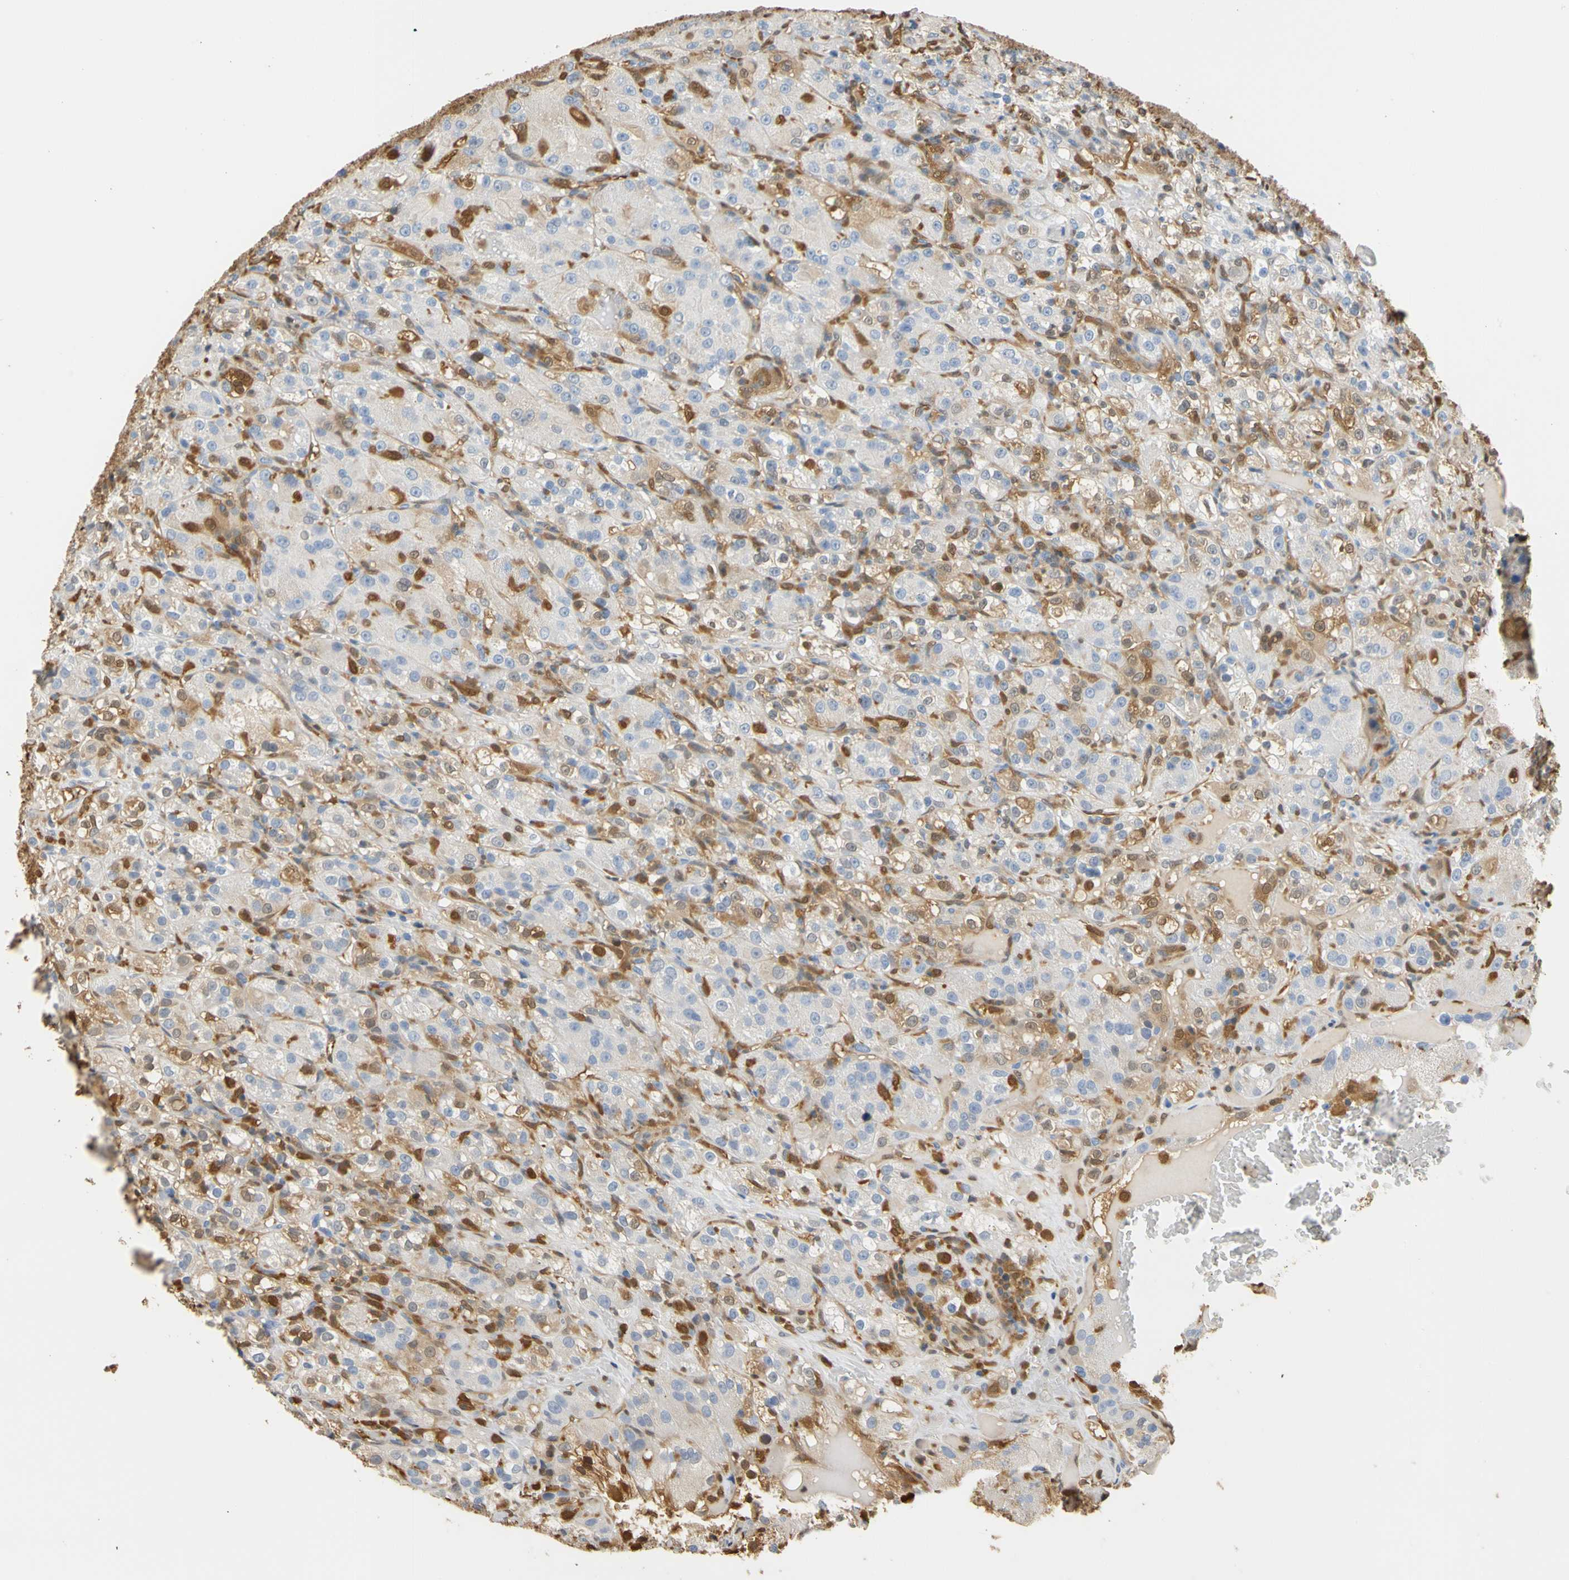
{"staining": {"intensity": "moderate", "quantity": "25%-75%", "location": "cytoplasmic/membranous,nuclear"}, "tissue": "renal cancer", "cell_type": "Tumor cells", "image_type": "cancer", "snomed": [{"axis": "morphology", "description": "Normal tissue, NOS"}, {"axis": "morphology", "description": "Adenocarcinoma, NOS"}, {"axis": "topography", "description": "Kidney"}], "caption": "This is an image of IHC staining of renal adenocarcinoma, which shows moderate expression in the cytoplasmic/membranous and nuclear of tumor cells.", "gene": "S100A6", "patient": {"sex": "male", "age": 61}}